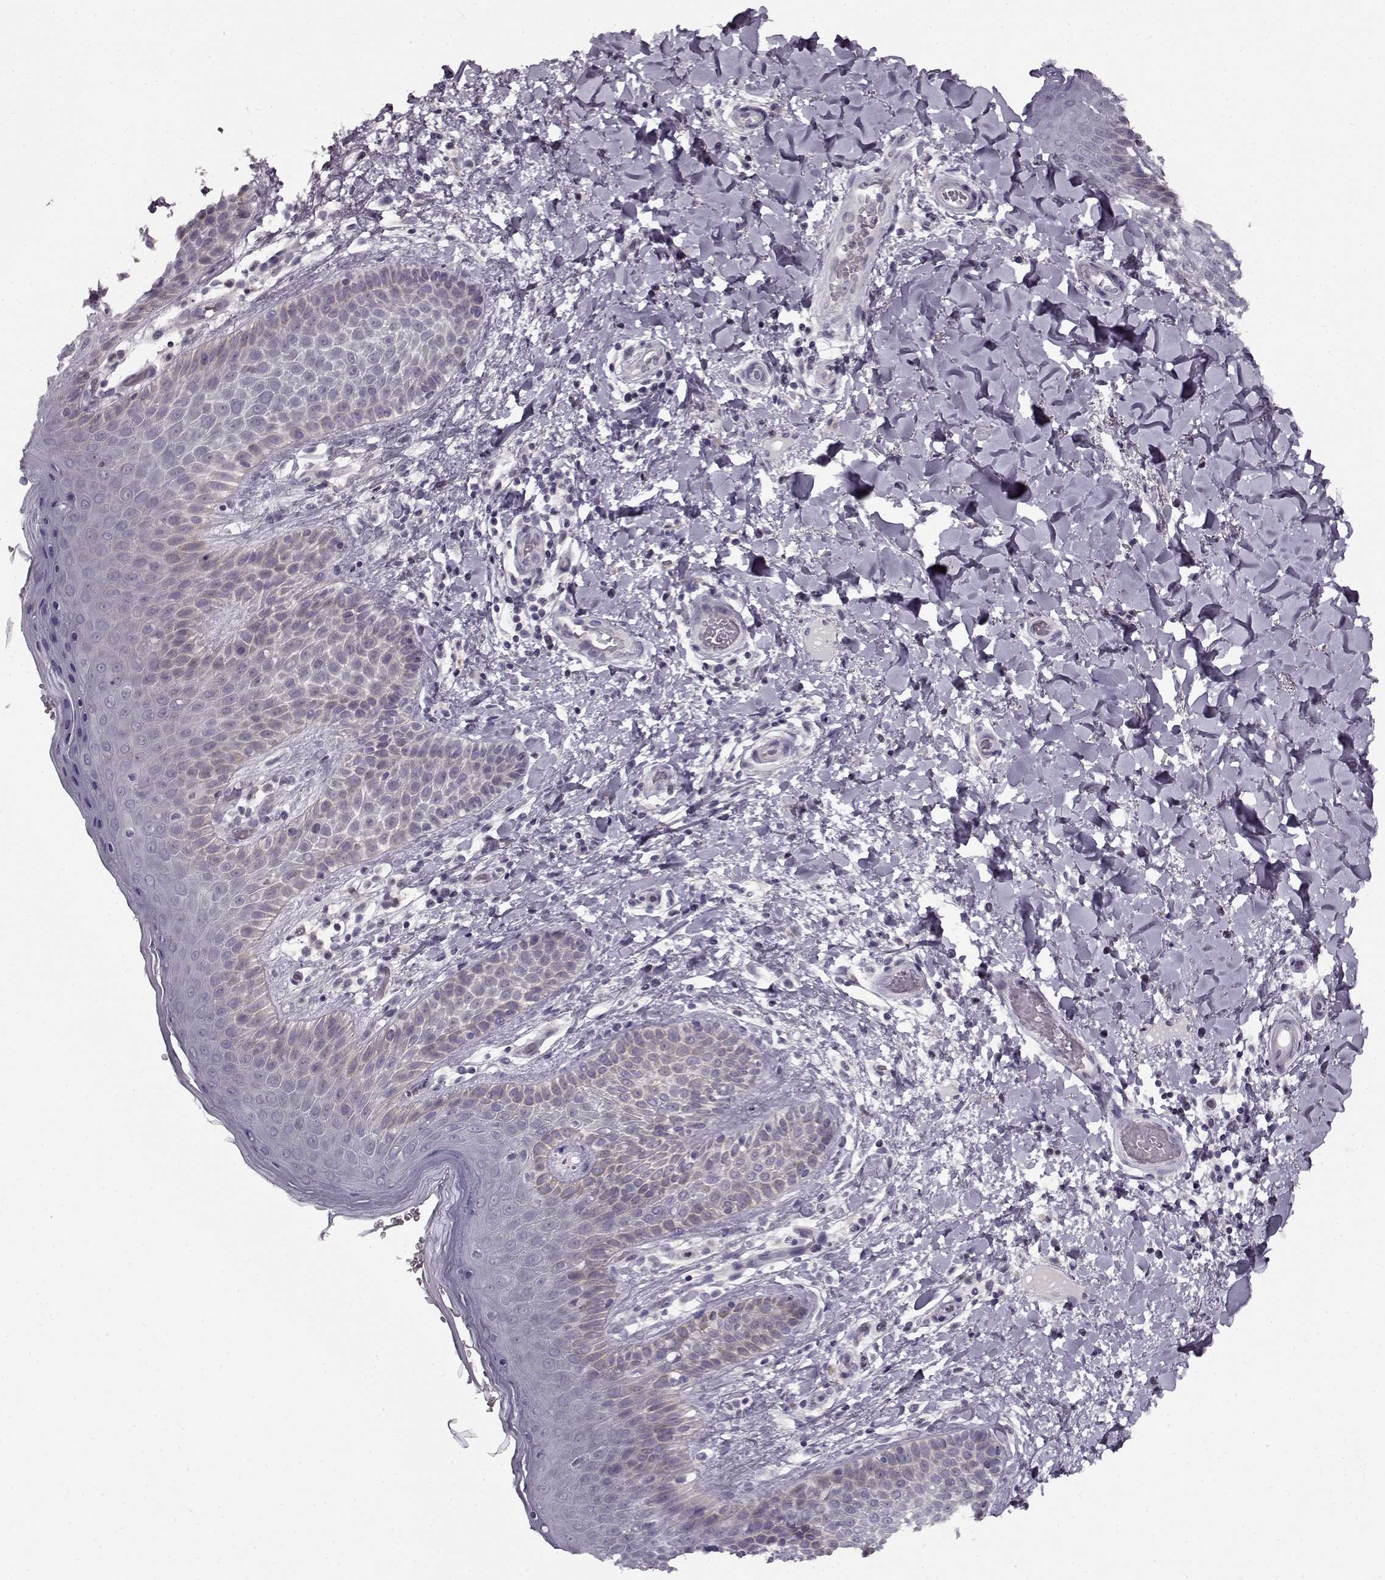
{"staining": {"intensity": "weak", "quantity": "<25%", "location": "cytoplasmic/membranous"}, "tissue": "skin", "cell_type": "Epidermal cells", "image_type": "normal", "snomed": [{"axis": "morphology", "description": "Normal tissue, NOS"}, {"axis": "topography", "description": "Anal"}], "caption": "A high-resolution micrograph shows immunohistochemistry staining of normal skin, which demonstrates no significant expression in epidermal cells.", "gene": "RP1L1", "patient": {"sex": "male", "age": 36}}